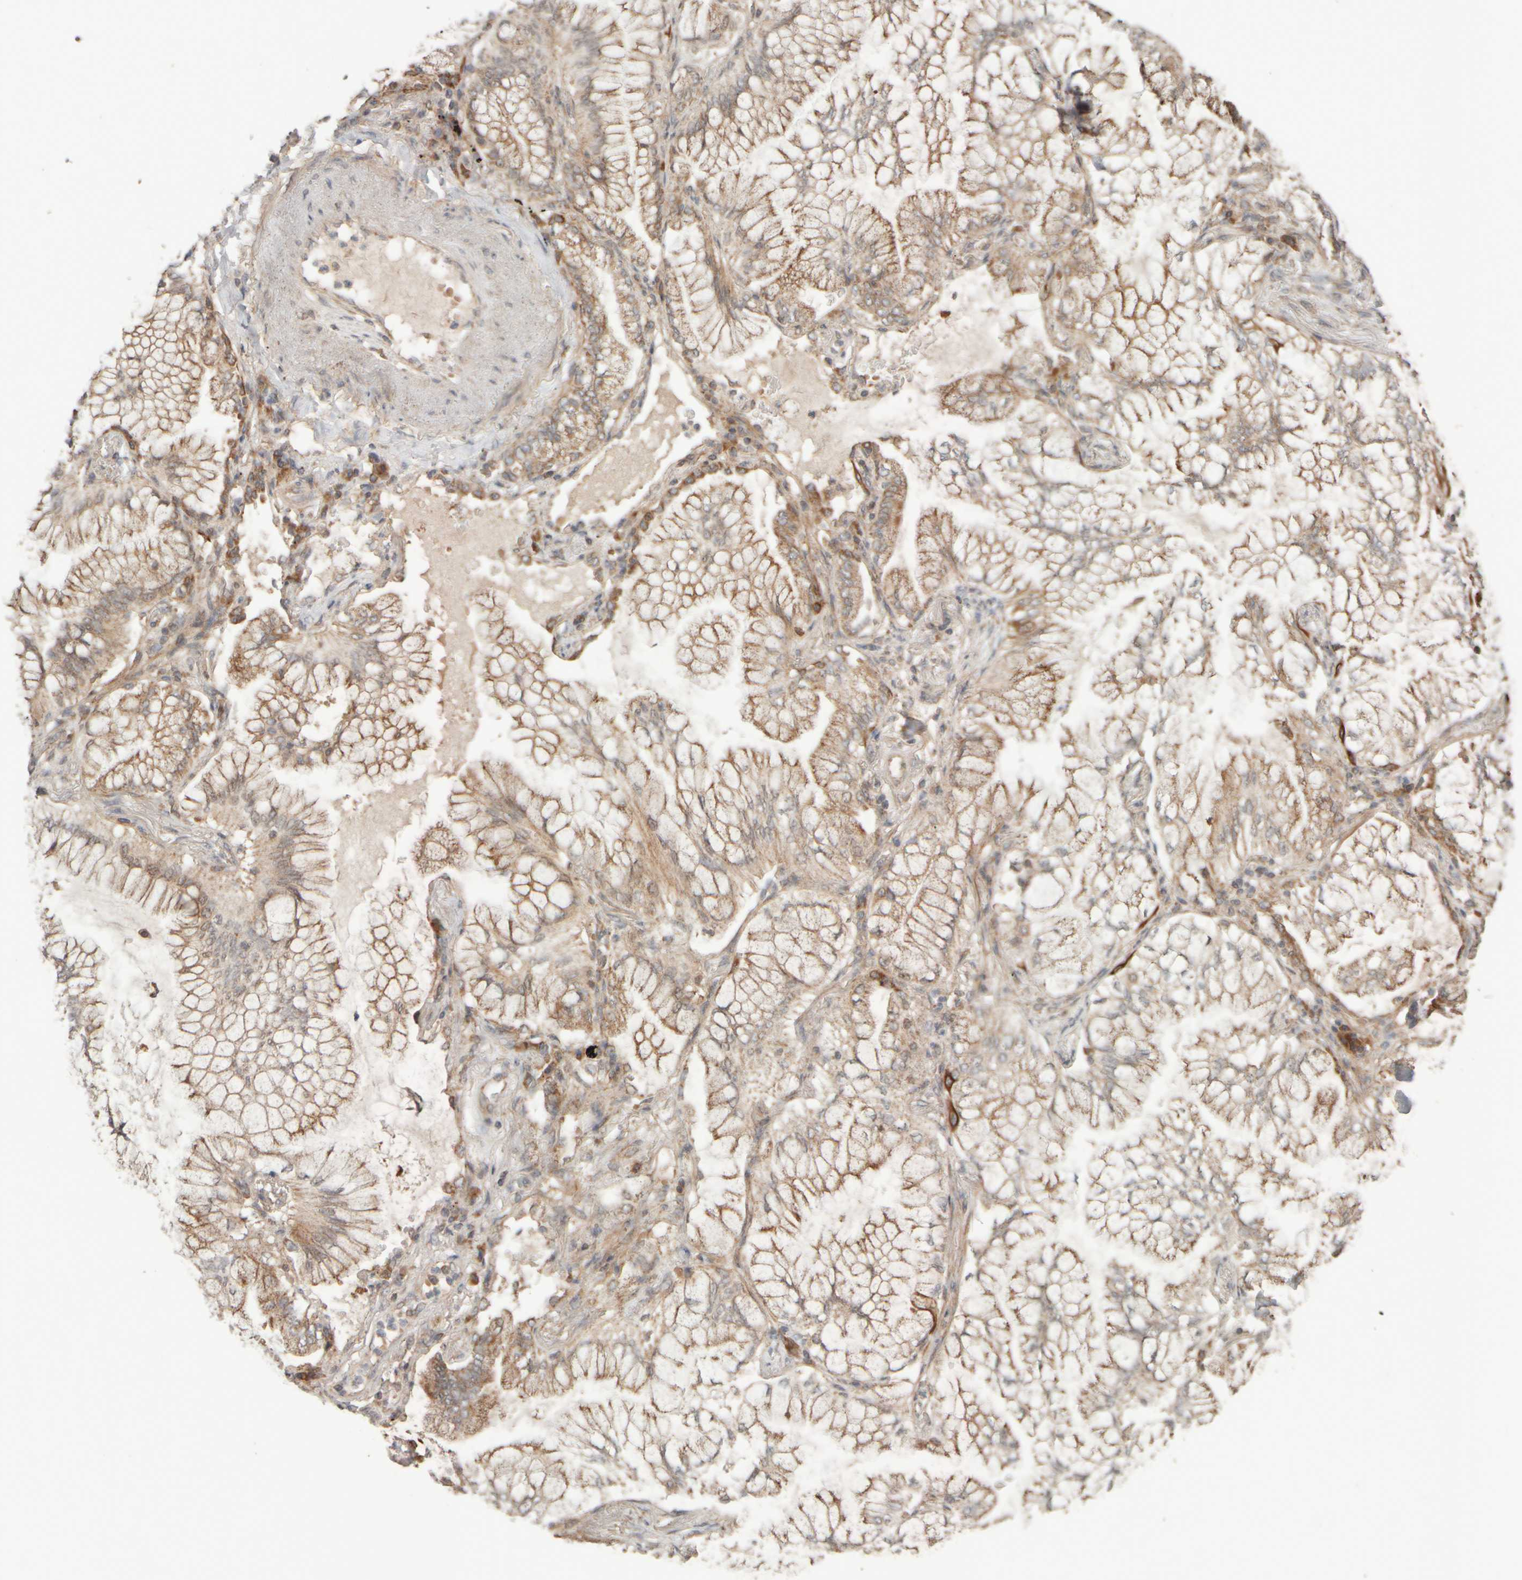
{"staining": {"intensity": "moderate", "quantity": ">75%", "location": "cytoplasmic/membranous"}, "tissue": "lung cancer", "cell_type": "Tumor cells", "image_type": "cancer", "snomed": [{"axis": "morphology", "description": "Adenocarcinoma, NOS"}, {"axis": "topography", "description": "Lung"}], "caption": "A medium amount of moderate cytoplasmic/membranous positivity is seen in approximately >75% of tumor cells in lung cancer tissue.", "gene": "EIF2B3", "patient": {"sex": "female", "age": 70}}